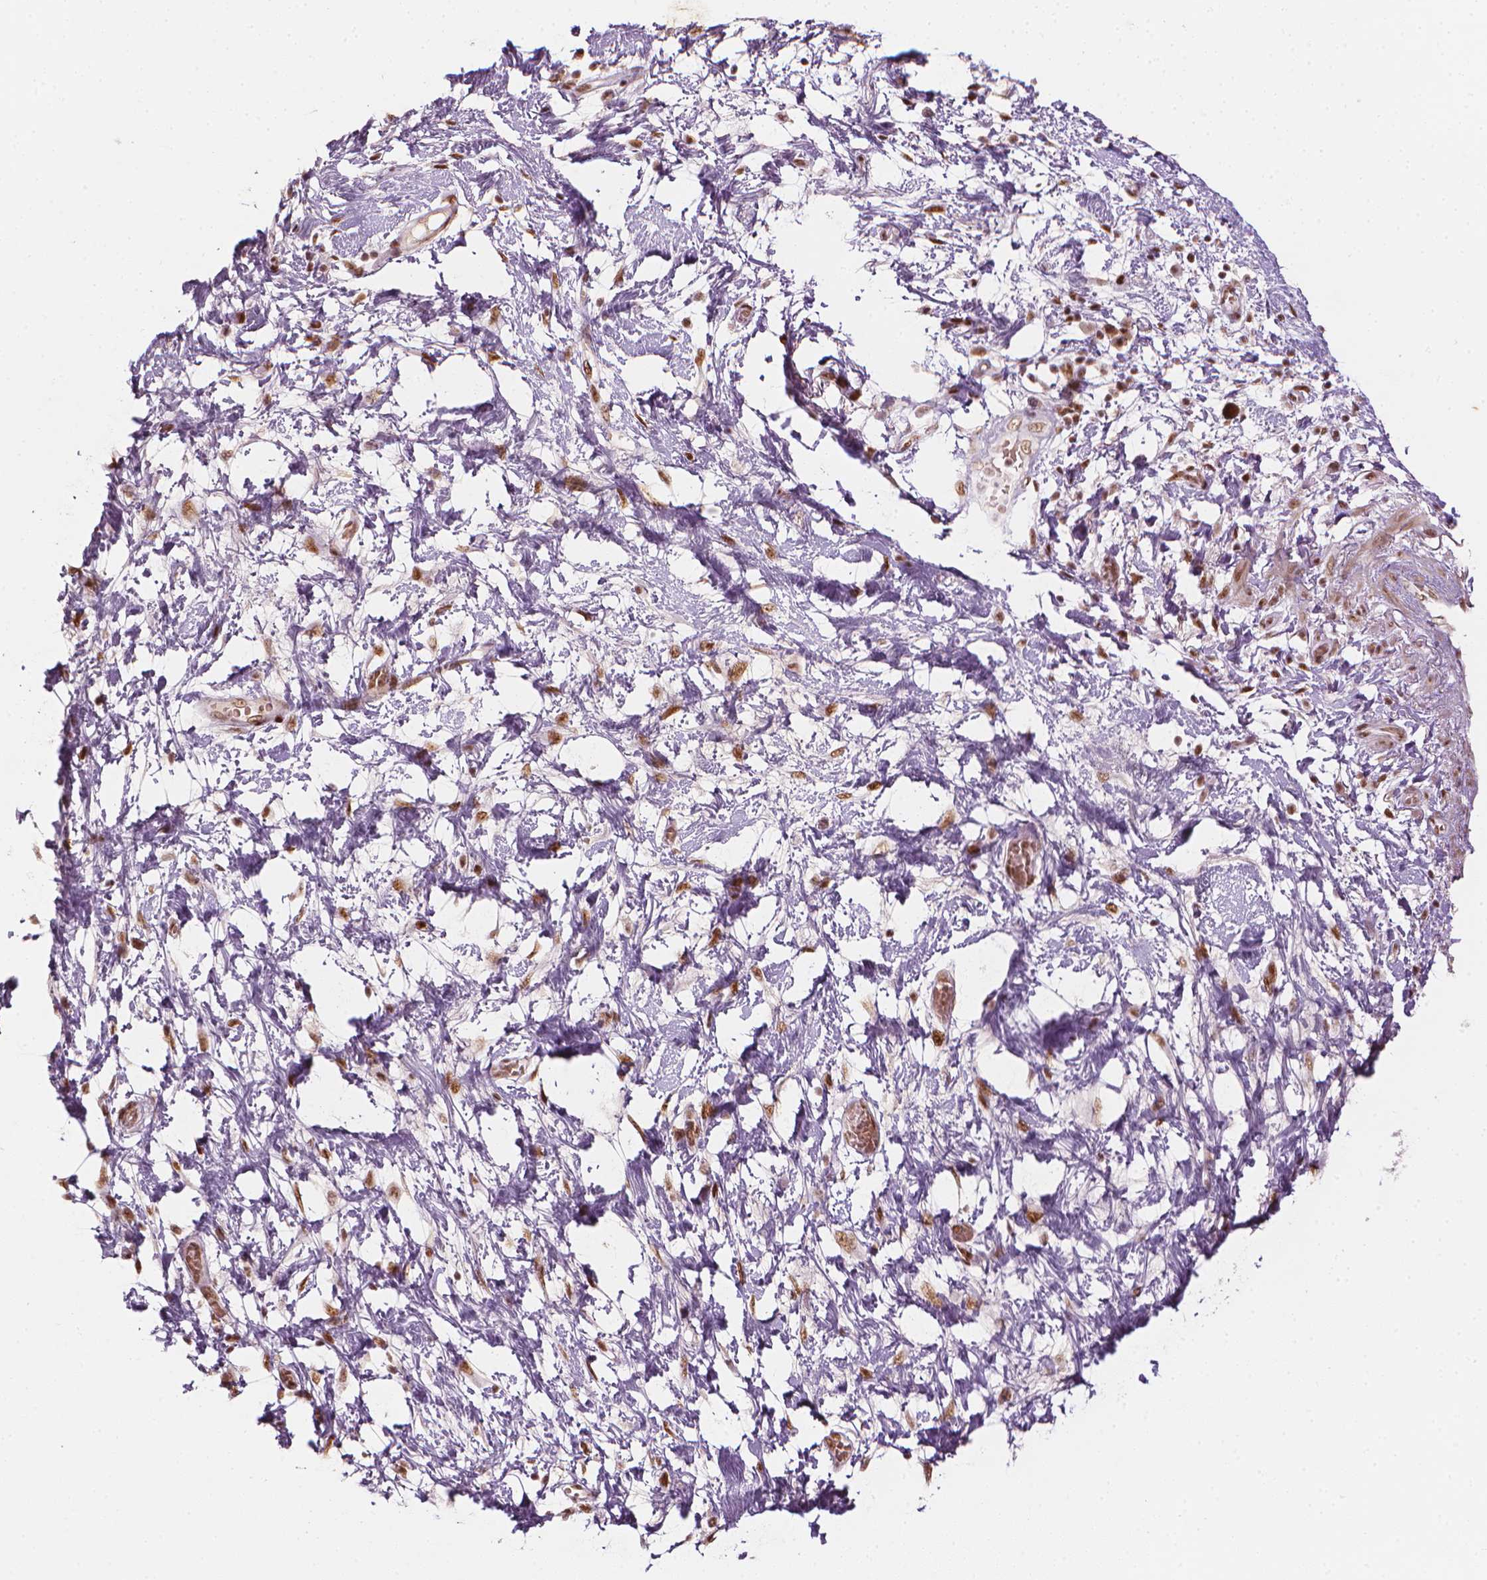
{"staining": {"intensity": "moderate", "quantity": ">75%", "location": "nuclear"}, "tissue": "pancreatic cancer", "cell_type": "Tumor cells", "image_type": "cancer", "snomed": [{"axis": "morphology", "description": "Adenocarcinoma, NOS"}, {"axis": "topography", "description": "Pancreas"}], "caption": "Pancreatic cancer tissue shows moderate nuclear positivity in about >75% of tumor cells, visualized by immunohistochemistry. (DAB IHC with brightfield microscopy, high magnification).", "gene": "ELF2", "patient": {"sex": "female", "age": 72}}